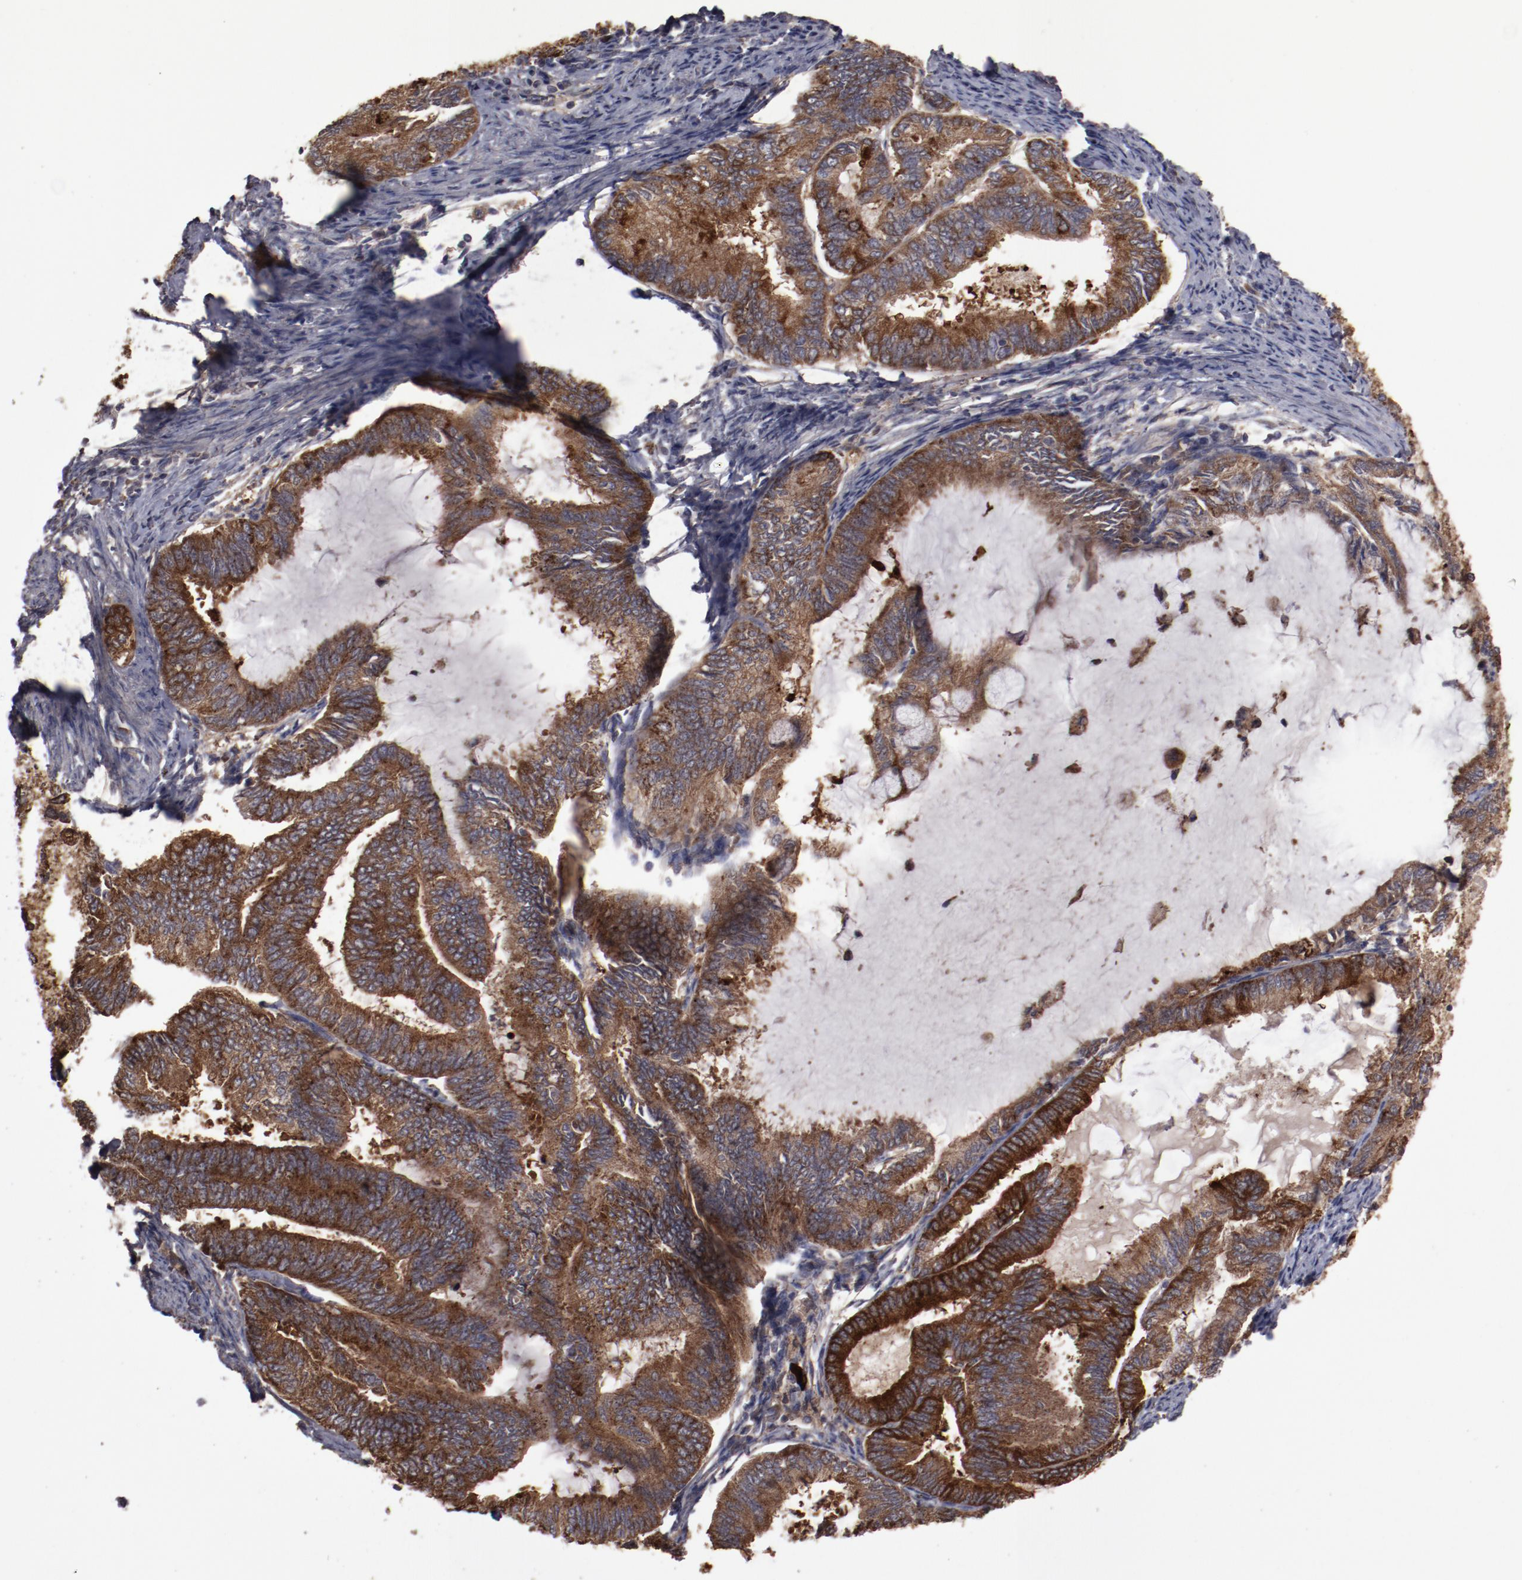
{"staining": {"intensity": "strong", "quantity": ">75%", "location": "cytoplasmic/membranous"}, "tissue": "endometrial cancer", "cell_type": "Tumor cells", "image_type": "cancer", "snomed": [{"axis": "morphology", "description": "Adenocarcinoma, NOS"}, {"axis": "topography", "description": "Endometrium"}], "caption": "Tumor cells display high levels of strong cytoplasmic/membranous staining in approximately >75% of cells in endometrial cancer (adenocarcinoma).", "gene": "LRRC75B", "patient": {"sex": "female", "age": 86}}